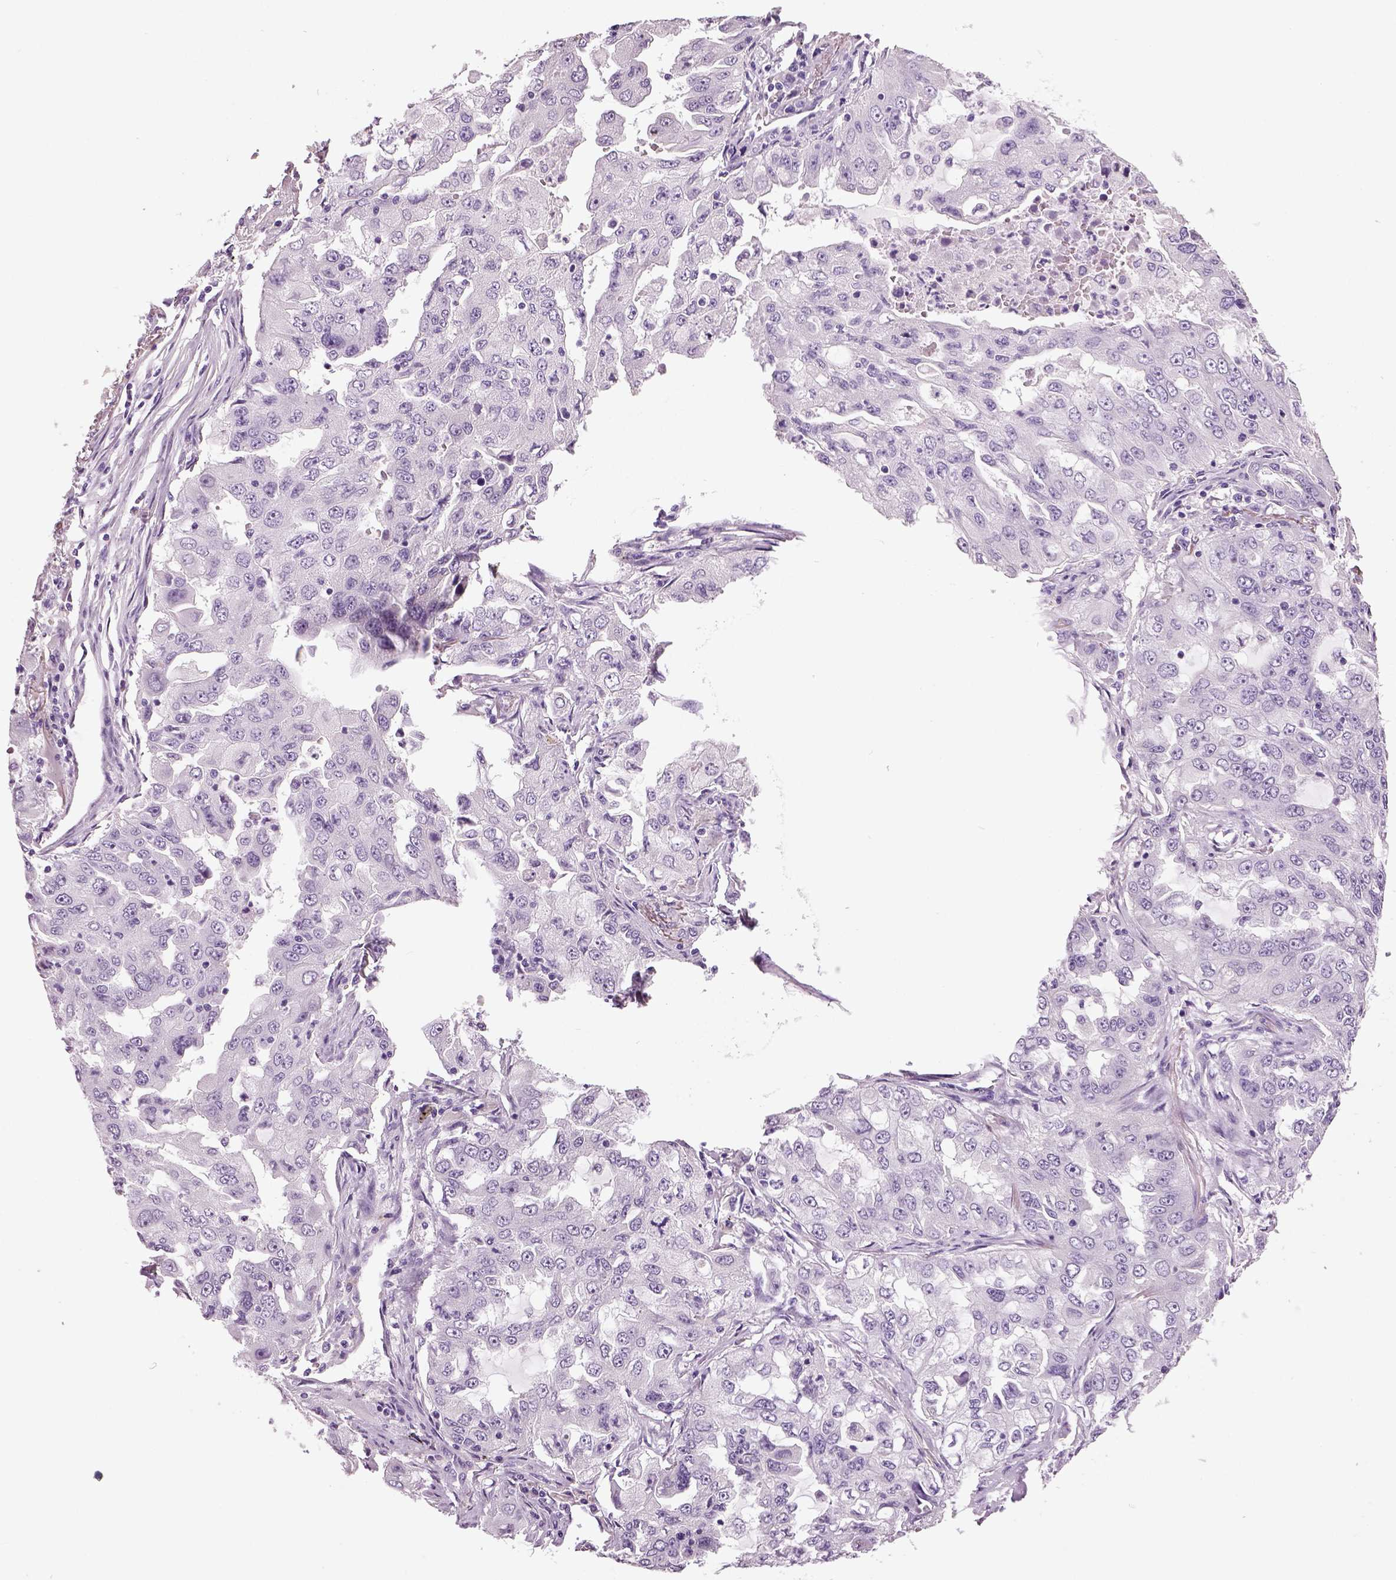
{"staining": {"intensity": "negative", "quantity": "none", "location": "none"}, "tissue": "lung cancer", "cell_type": "Tumor cells", "image_type": "cancer", "snomed": [{"axis": "morphology", "description": "Adenocarcinoma, NOS"}, {"axis": "topography", "description": "Lung"}], "caption": "Protein analysis of lung cancer (adenocarcinoma) reveals no significant staining in tumor cells. (Brightfield microscopy of DAB IHC at high magnification).", "gene": "NECAB2", "patient": {"sex": "female", "age": 61}}